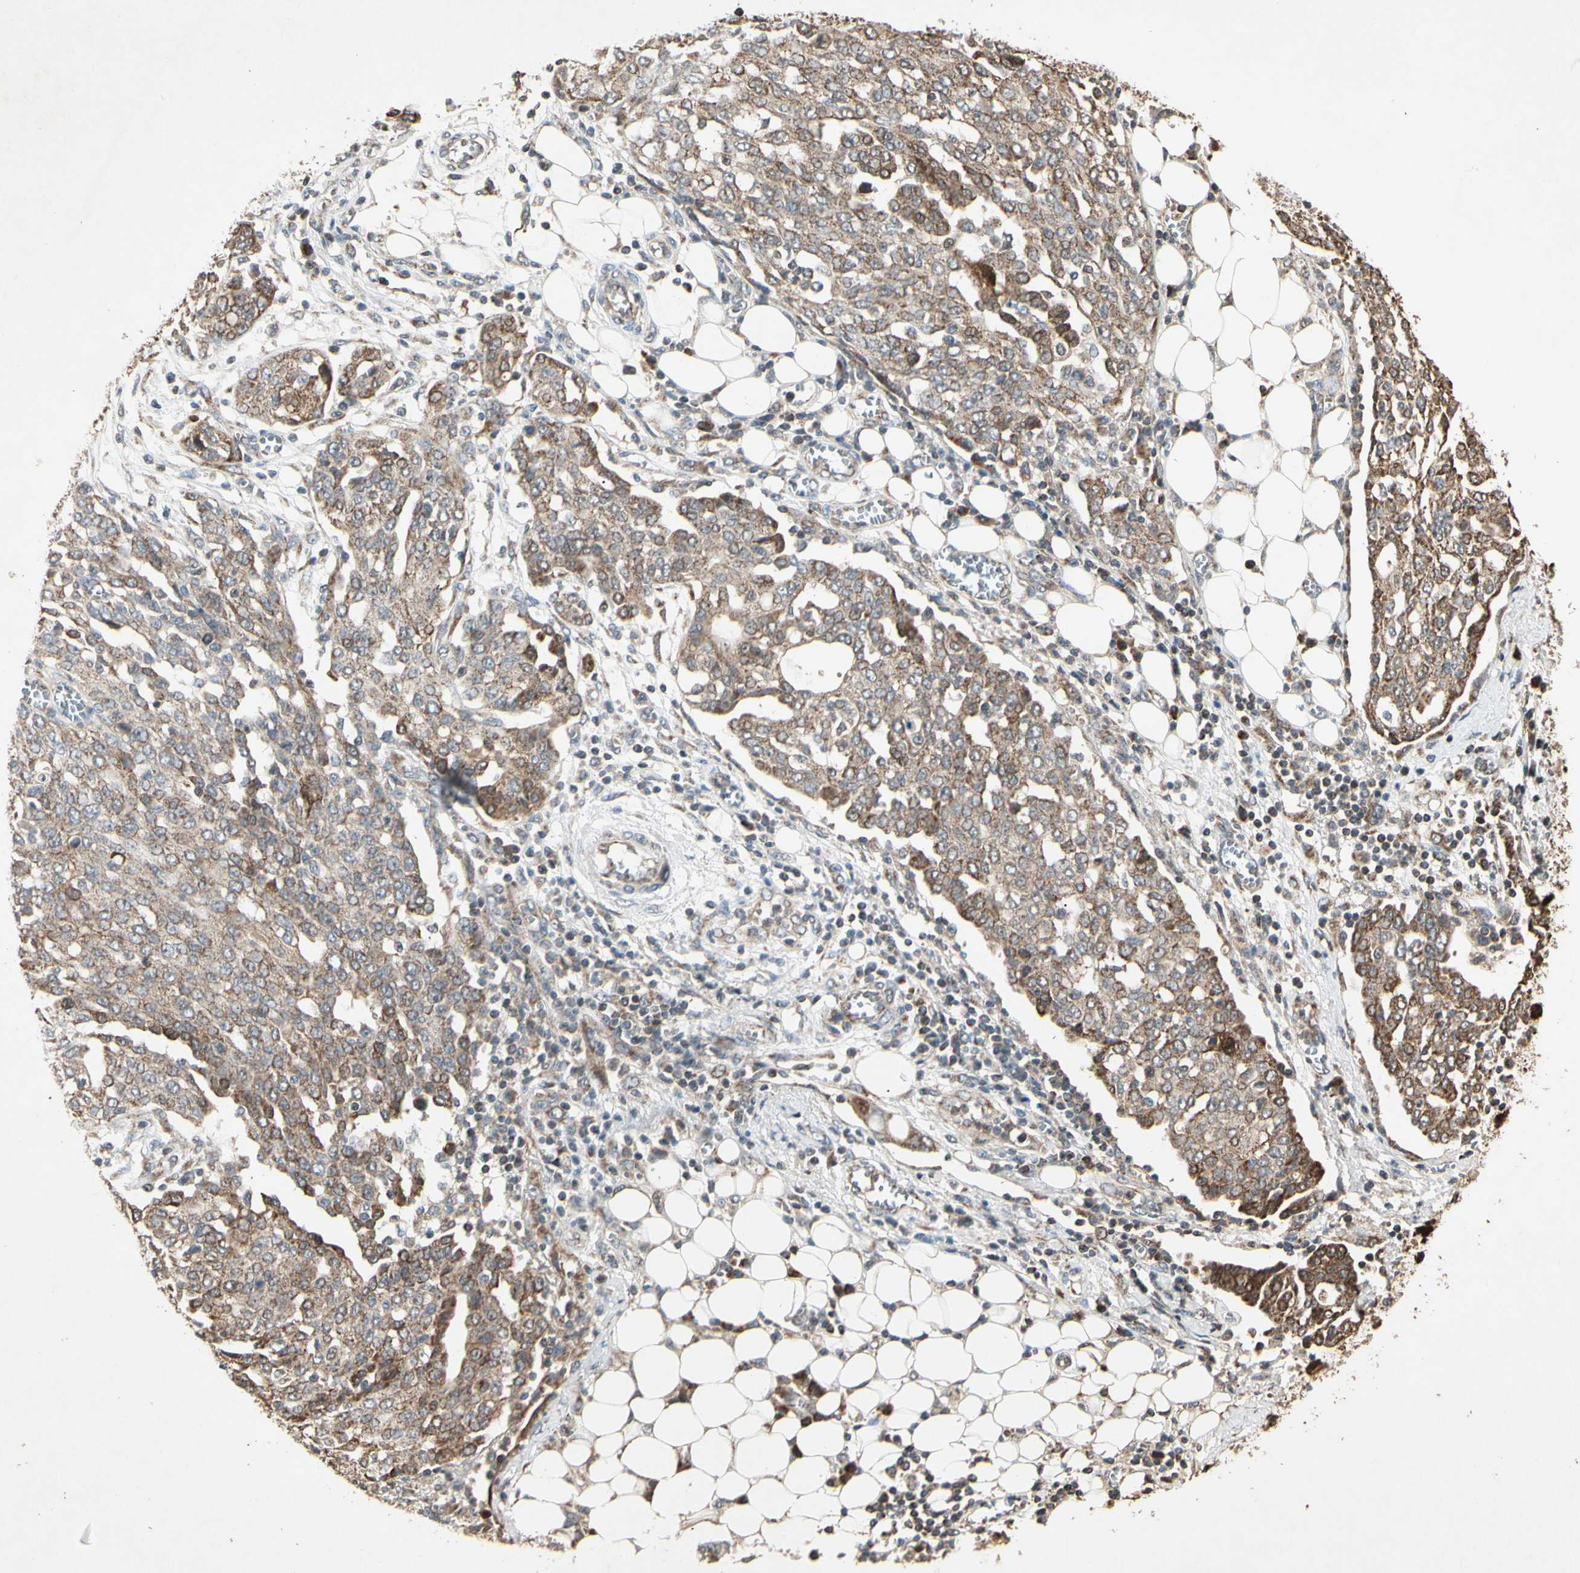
{"staining": {"intensity": "weak", "quantity": ">75%", "location": "cytoplasmic/membranous,nuclear"}, "tissue": "ovarian cancer", "cell_type": "Tumor cells", "image_type": "cancer", "snomed": [{"axis": "morphology", "description": "Cystadenocarcinoma, serous, NOS"}, {"axis": "topography", "description": "Soft tissue"}, {"axis": "topography", "description": "Ovary"}], "caption": "Human ovarian cancer stained with a protein marker shows weak staining in tumor cells.", "gene": "PRDX5", "patient": {"sex": "female", "age": 57}}